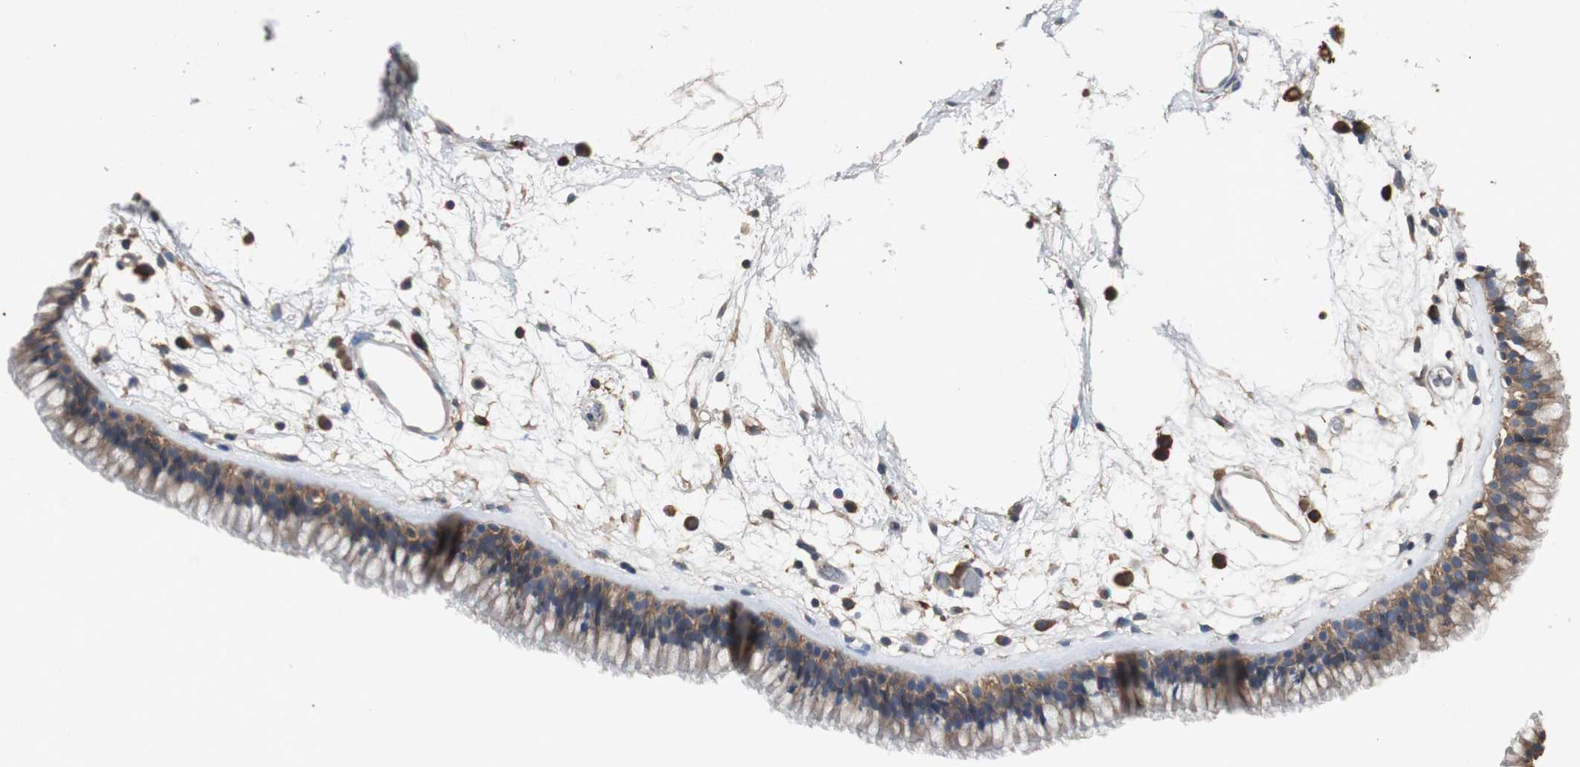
{"staining": {"intensity": "moderate", "quantity": ">75%", "location": "cytoplasmic/membranous"}, "tissue": "nasopharynx", "cell_type": "Respiratory epithelial cells", "image_type": "normal", "snomed": [{"axis": "morphology", "description": "Normal tissue, NOS"}, {"axis": "morphology", "description": "Inflammation, NOS"}, {"axis": "topography", "description": "Nasopharynx"}], "caption": "This image shows benign nasopharynx stained with immunohistochemistry to label a protein in brown. The cytoplasmic/membranous of respiratory epithelial cells show moderate positivity for the protein. Nuclei are counter-stained blue.", "gene": "TNFRSF14", "patient": {"sex": "male", "age": 48}}